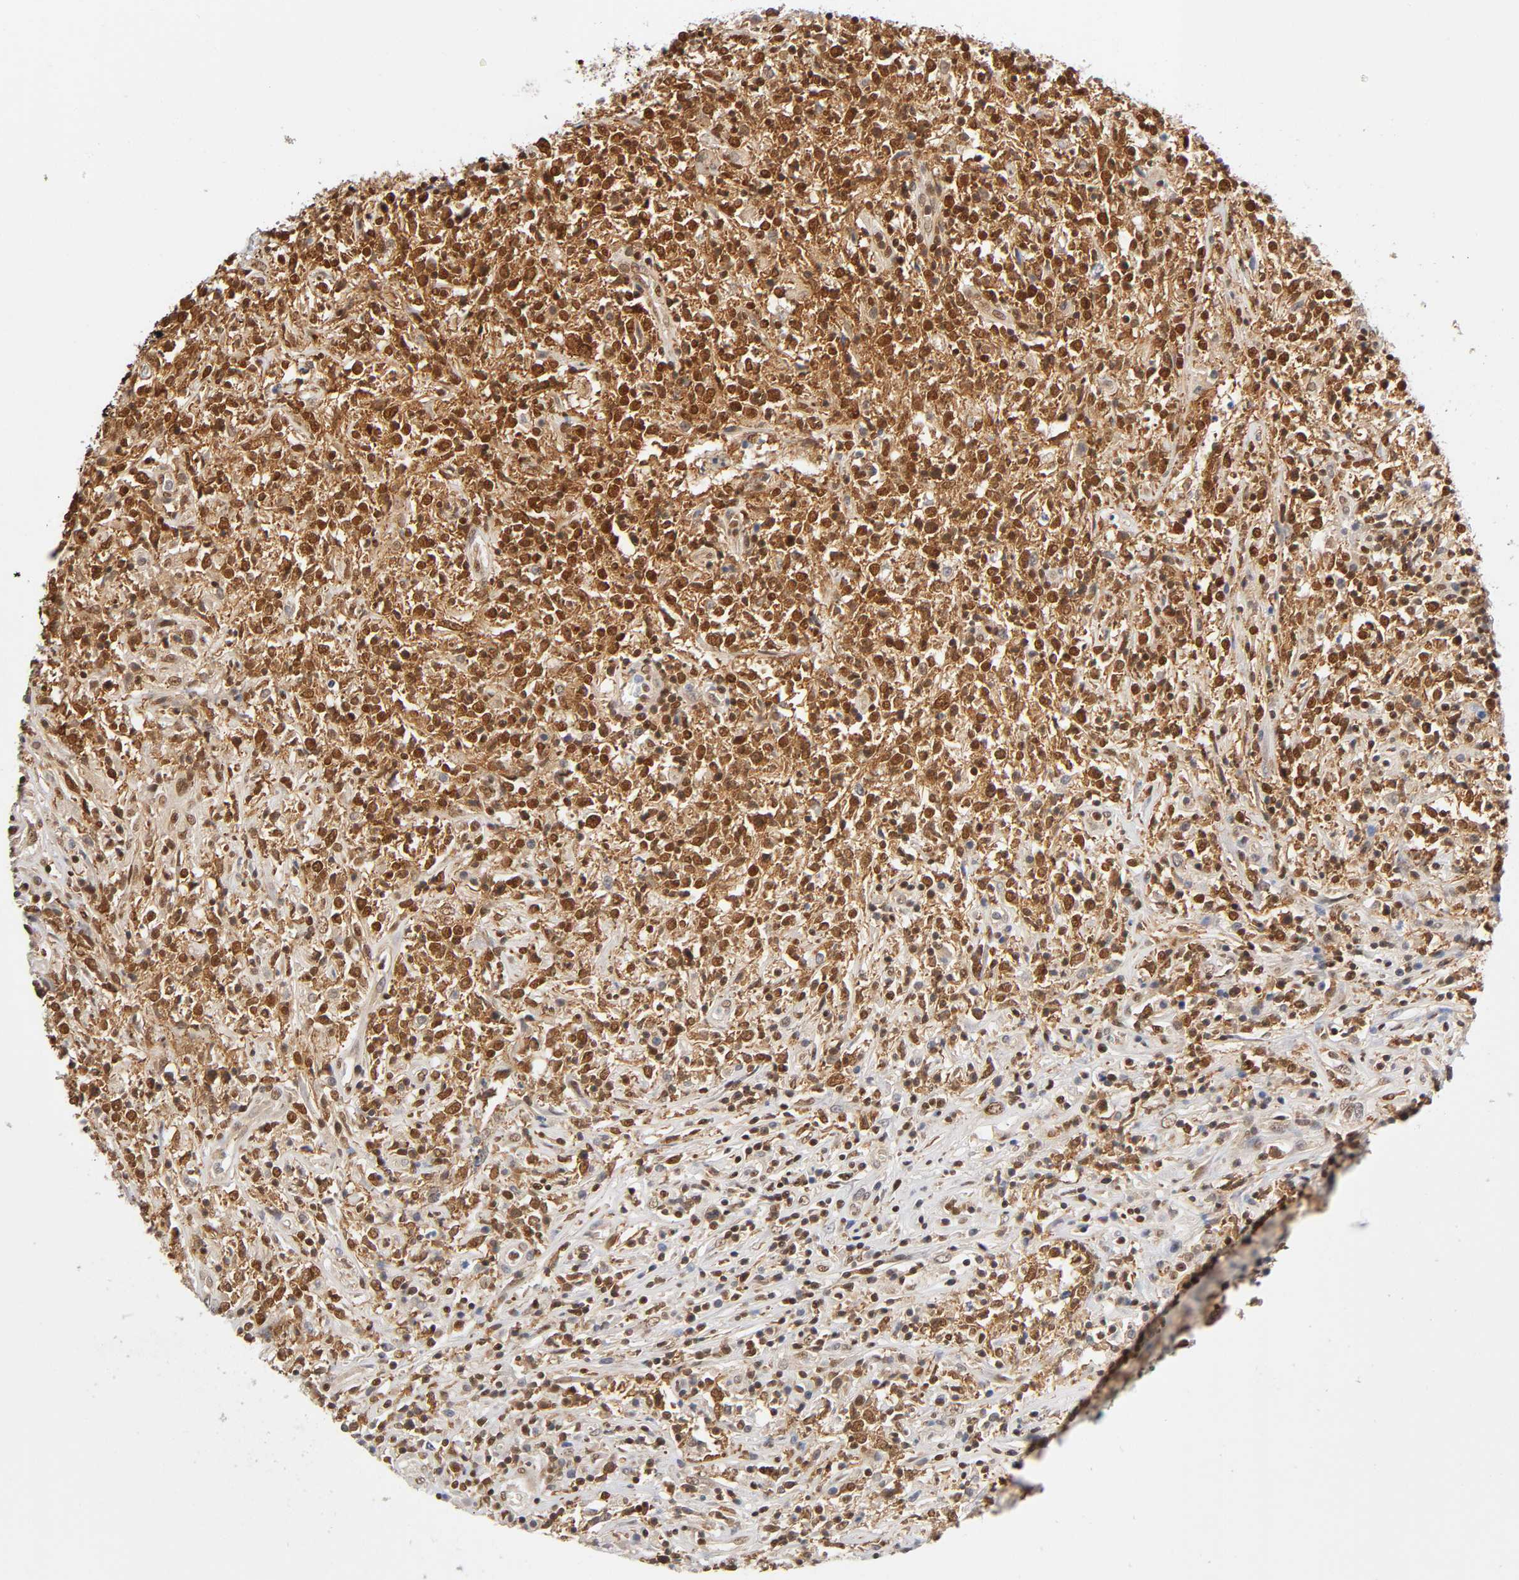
{"staining": {"intensity": "strong", "quantity": ">75%", "location": "cytoplasmic/membranous,nuclear"}, "tissue": "lymphoma", "cell_type": "Tumor cells", "image_type": "cancer", "snomed": [{"axis": "morphology", "description": "Malignant lymphoma, non-Hodgkin's type, High grade"}, {"axis": "topography", "description": "Lymph node"}], "caption": "This micrograph shows IHC staining of human malignant lymphoma, non-Hodgkin's type (high-grade), with high strong cytoplasmic/membranous and nuclear expression in approximately >75% of tumor cells.", "gene": "ILKAP", "patient": {"sex": "female", "age": 84}}